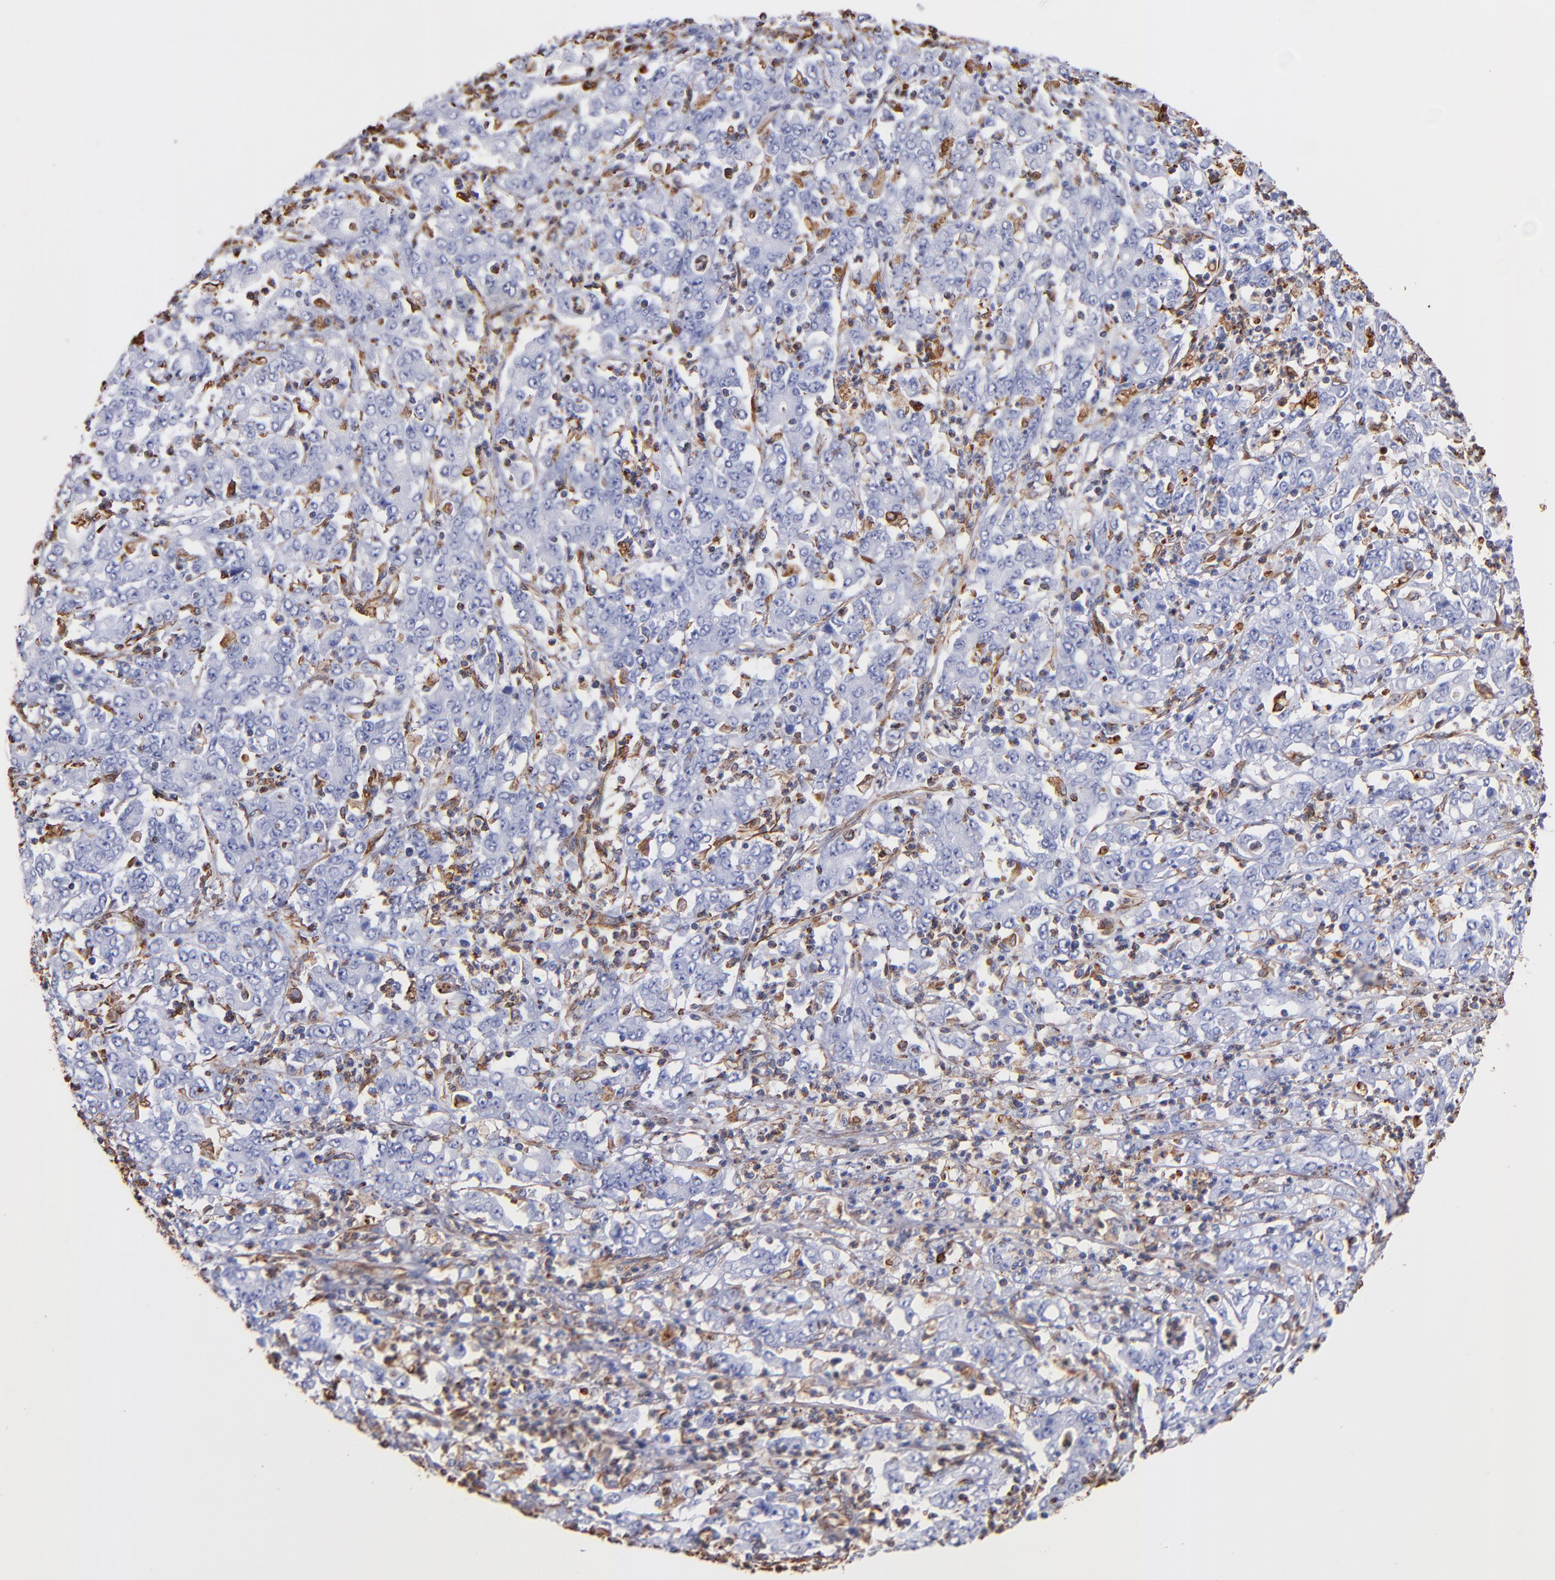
{"staining": {"intensity": "strong", "quantity": "<25%", "location": "cytoplasmic/membranous"}, "tissue": "stomach cancer", "cell_type": "Tumor cells", "image_type": "cancer", "snomed": [{"axis": "morphology", "description": "Adenocarcinoma, NOS"}, {"axis": "topography", "description": "Stomach, lower"}], "caption": "Stomach cancer tissue displays strong cytoplasmic/membranous staining in about <25% of tumor cells", "gene": "VIM", "patient": {"sex": "female", "age": 71}}